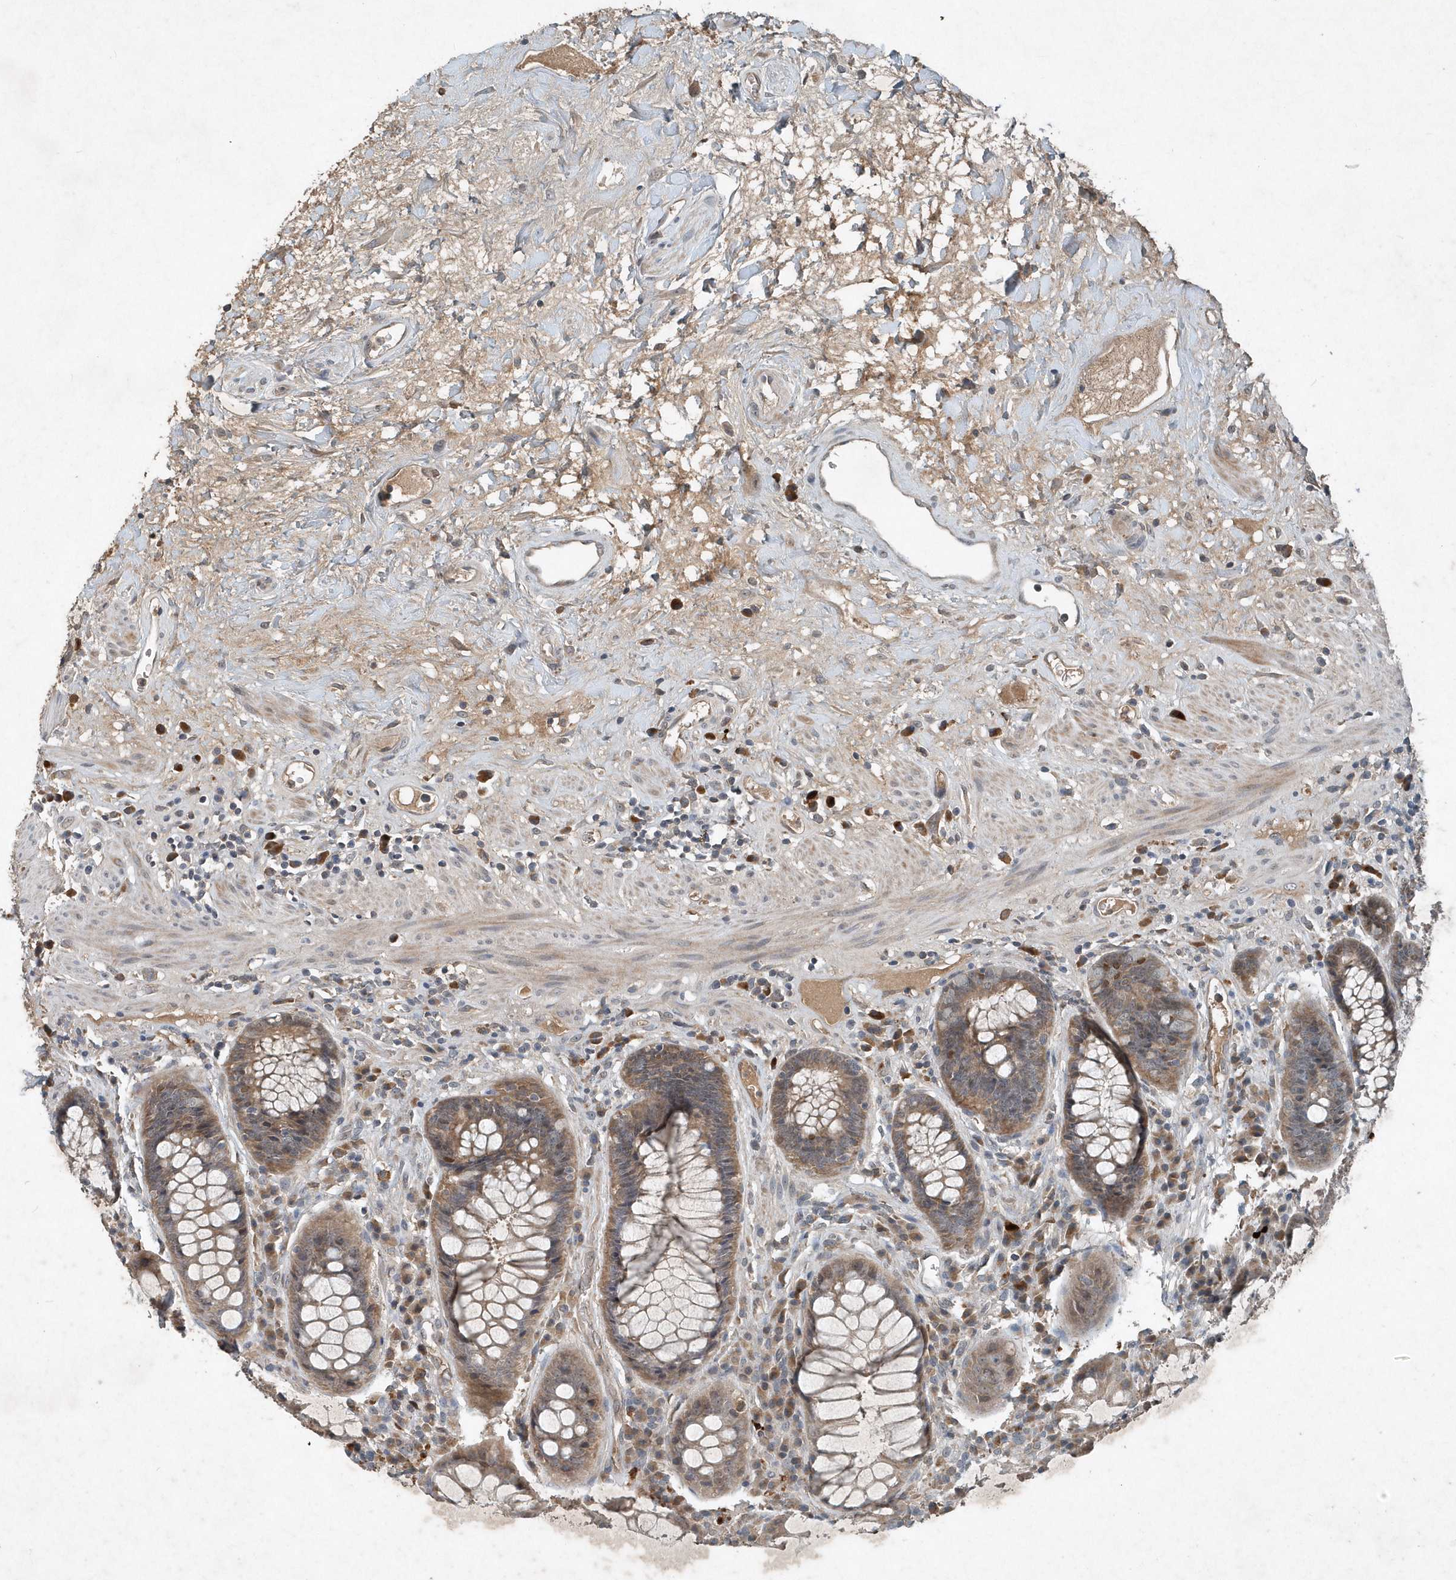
{"staining": {"intensity": "weak", "quantity": ">75%", "location": "cytoplasmic/membranous"}, "tissue": "rectum", "cell_type": "Glandular cells", "image_type": "normal", "snomed": [{"axis": "morphology", "description": "Normal tissue, NOS"}, {"axis": "topography", "description": "Rectum"}], "caption": "Protein staining shows weak cytoplasmic/membranous staining in approximately >75% of glandular cells in benign rectum. The staining was performed using DAB, with brown indicating positive protein expression. Nuclei are stained blue with hematoxylin.", "gene": "SCFD2", "patient": {"sex": "male", "age": 64}}